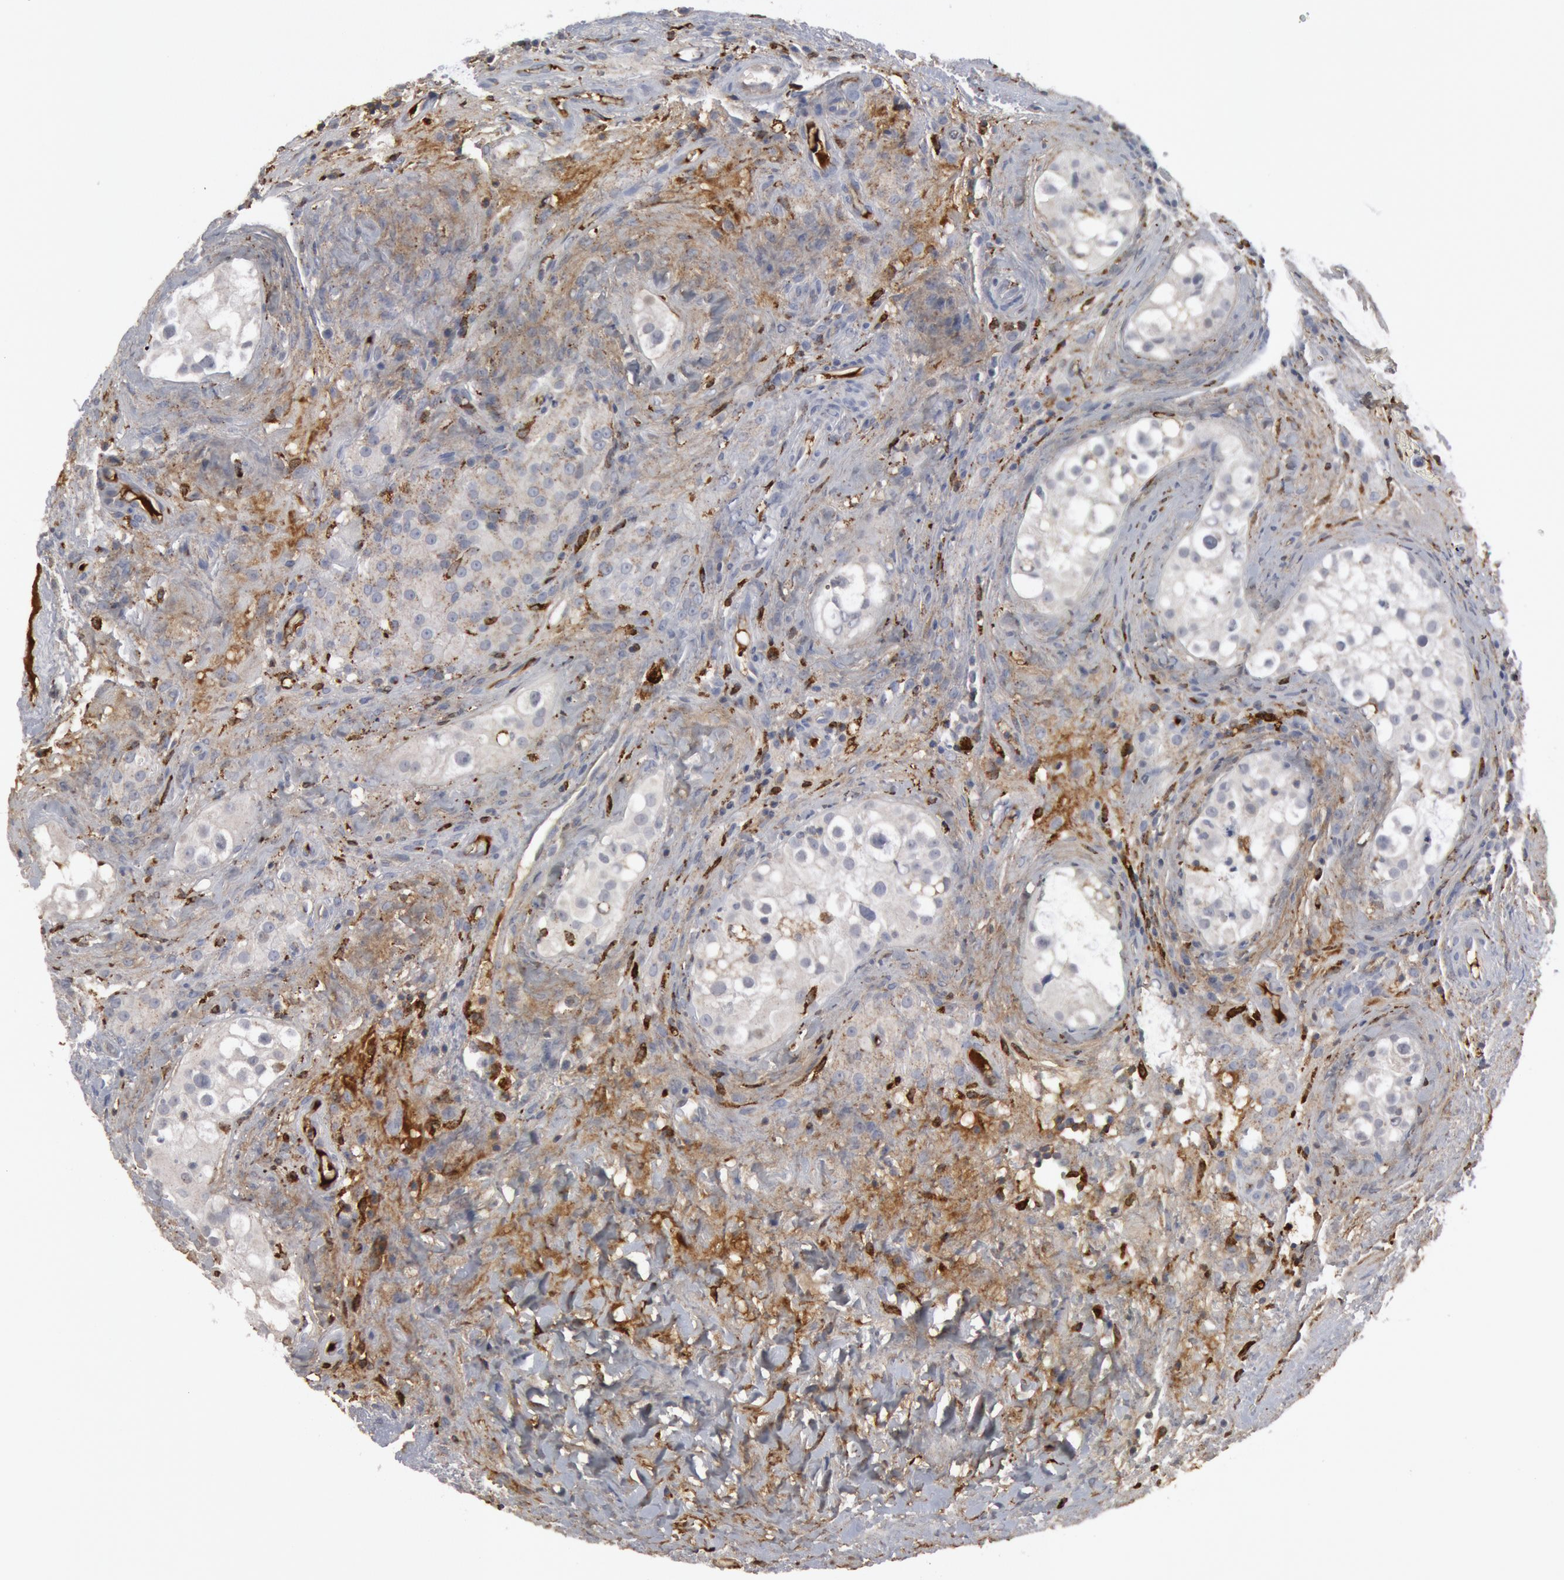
{"staining": {"intensity": "negative", "quantity": "none", "location": "none"}, "tissue": "testis cancer", "cell_type": "Tumor cells", "image_type": "cancer", "snomed": [{"axis": "morphology", "description": "Carcinoma, Embryonal, NOS"}, {"axis": "topography", "description": "Testis"}], "caption": "DAB (3,3'-diaminobenzidine) immunohistochemical staining of human testis cancer (embryonal carcinoma) exhibits no significant positivity in tumor cells.", "gene": "C1QC", "patient": {"sex": "male", "age": 31}}